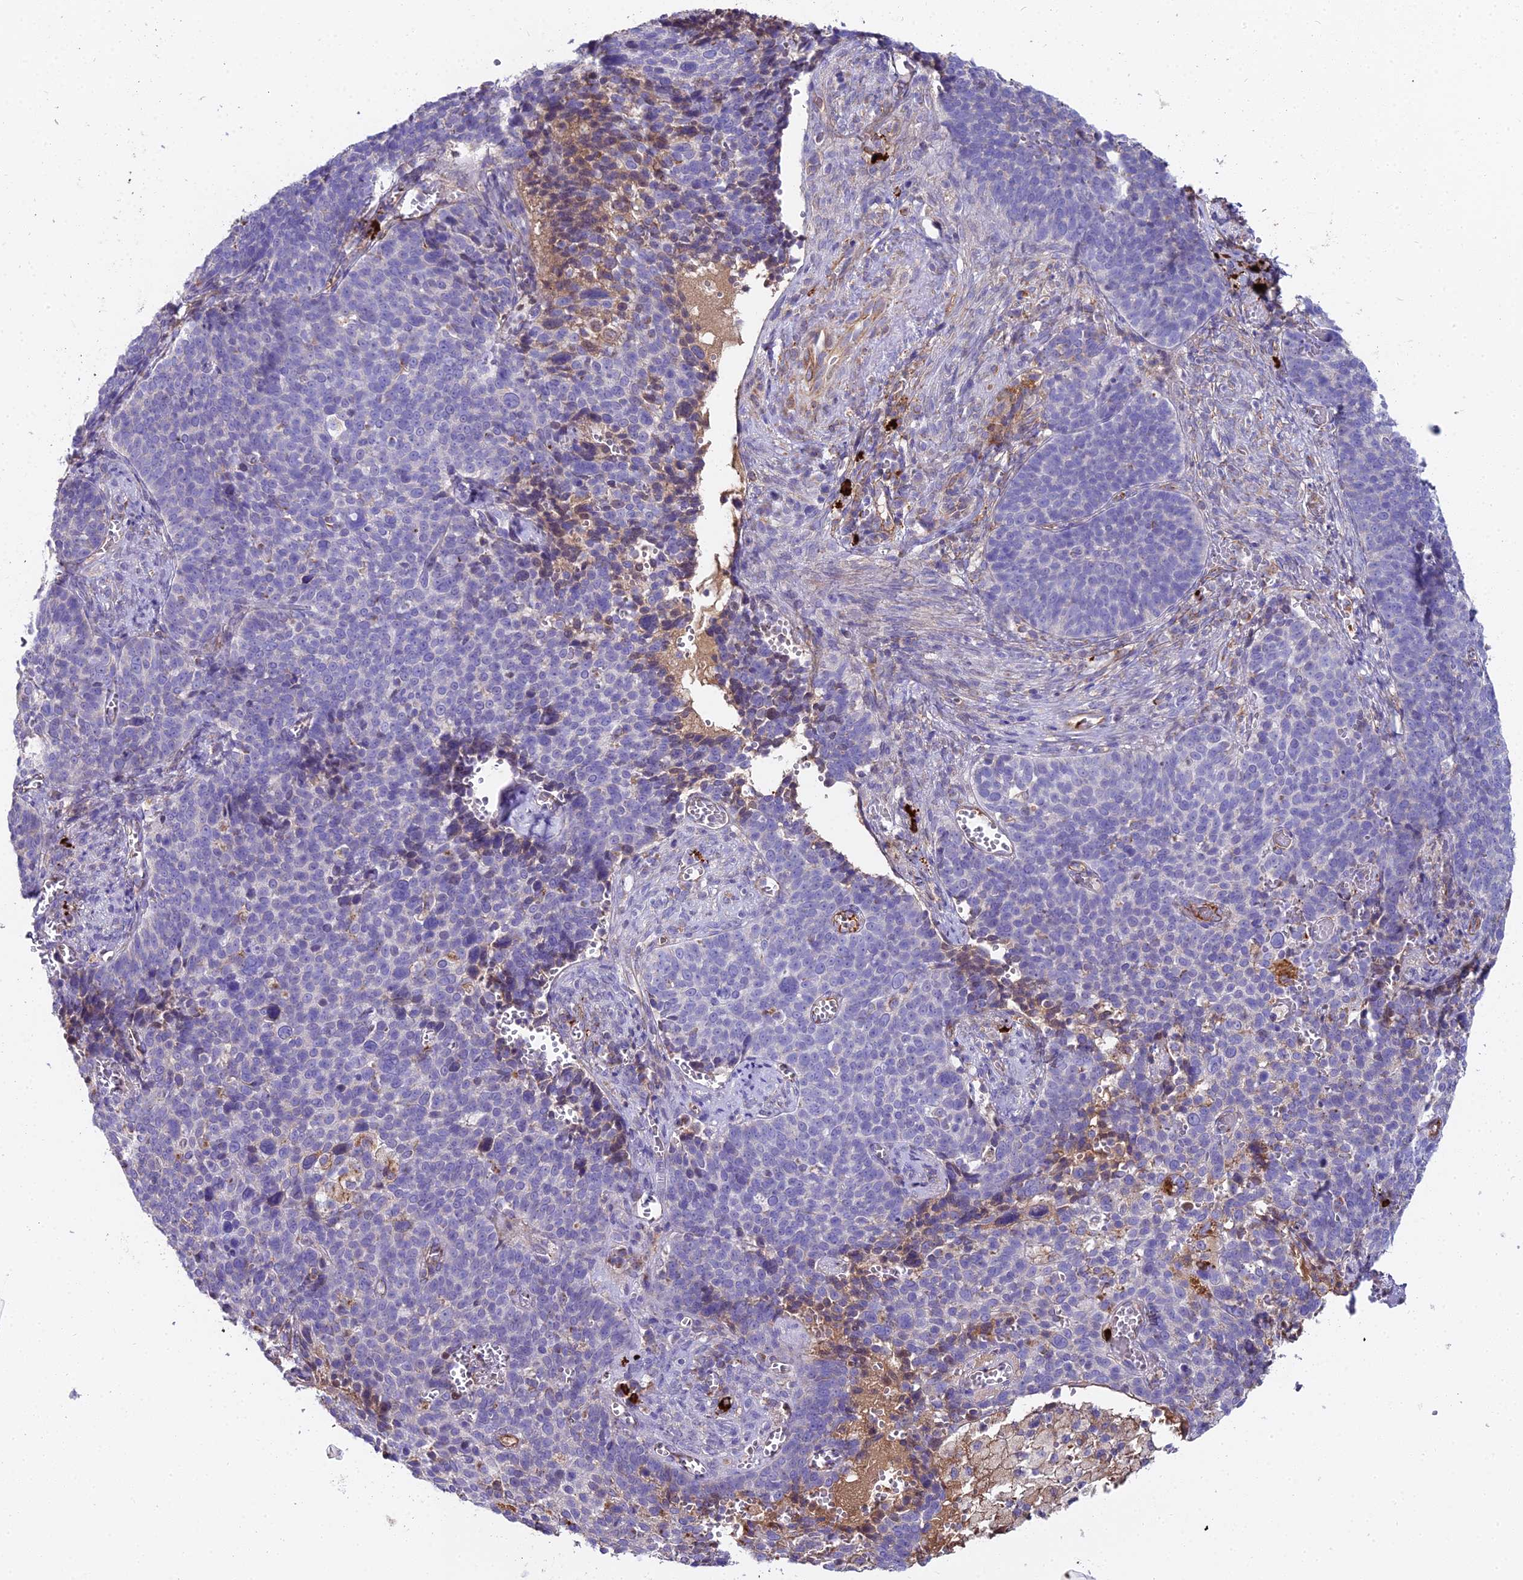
{"staining": {"intensity": "negative", "quantity": "none", "location": "none"}, "tissue": "cervical cancer", "cell_type": "Tumor cells", "image_type": "cancer", "snomed": [{"axis": "morphology", "description": "Normal tissue, NOS"}, {"axis": "morphology", "description": "Squamous cell carcinoma, NOS"}, {"axis": "topography", "description": "Cervix"}], "caption": "This is an immunohistochemistry image of cervical cancer. There is no staining in tumor cells.", "gene": "BEX4", "patient": {"sex": "female", "age": 39}}